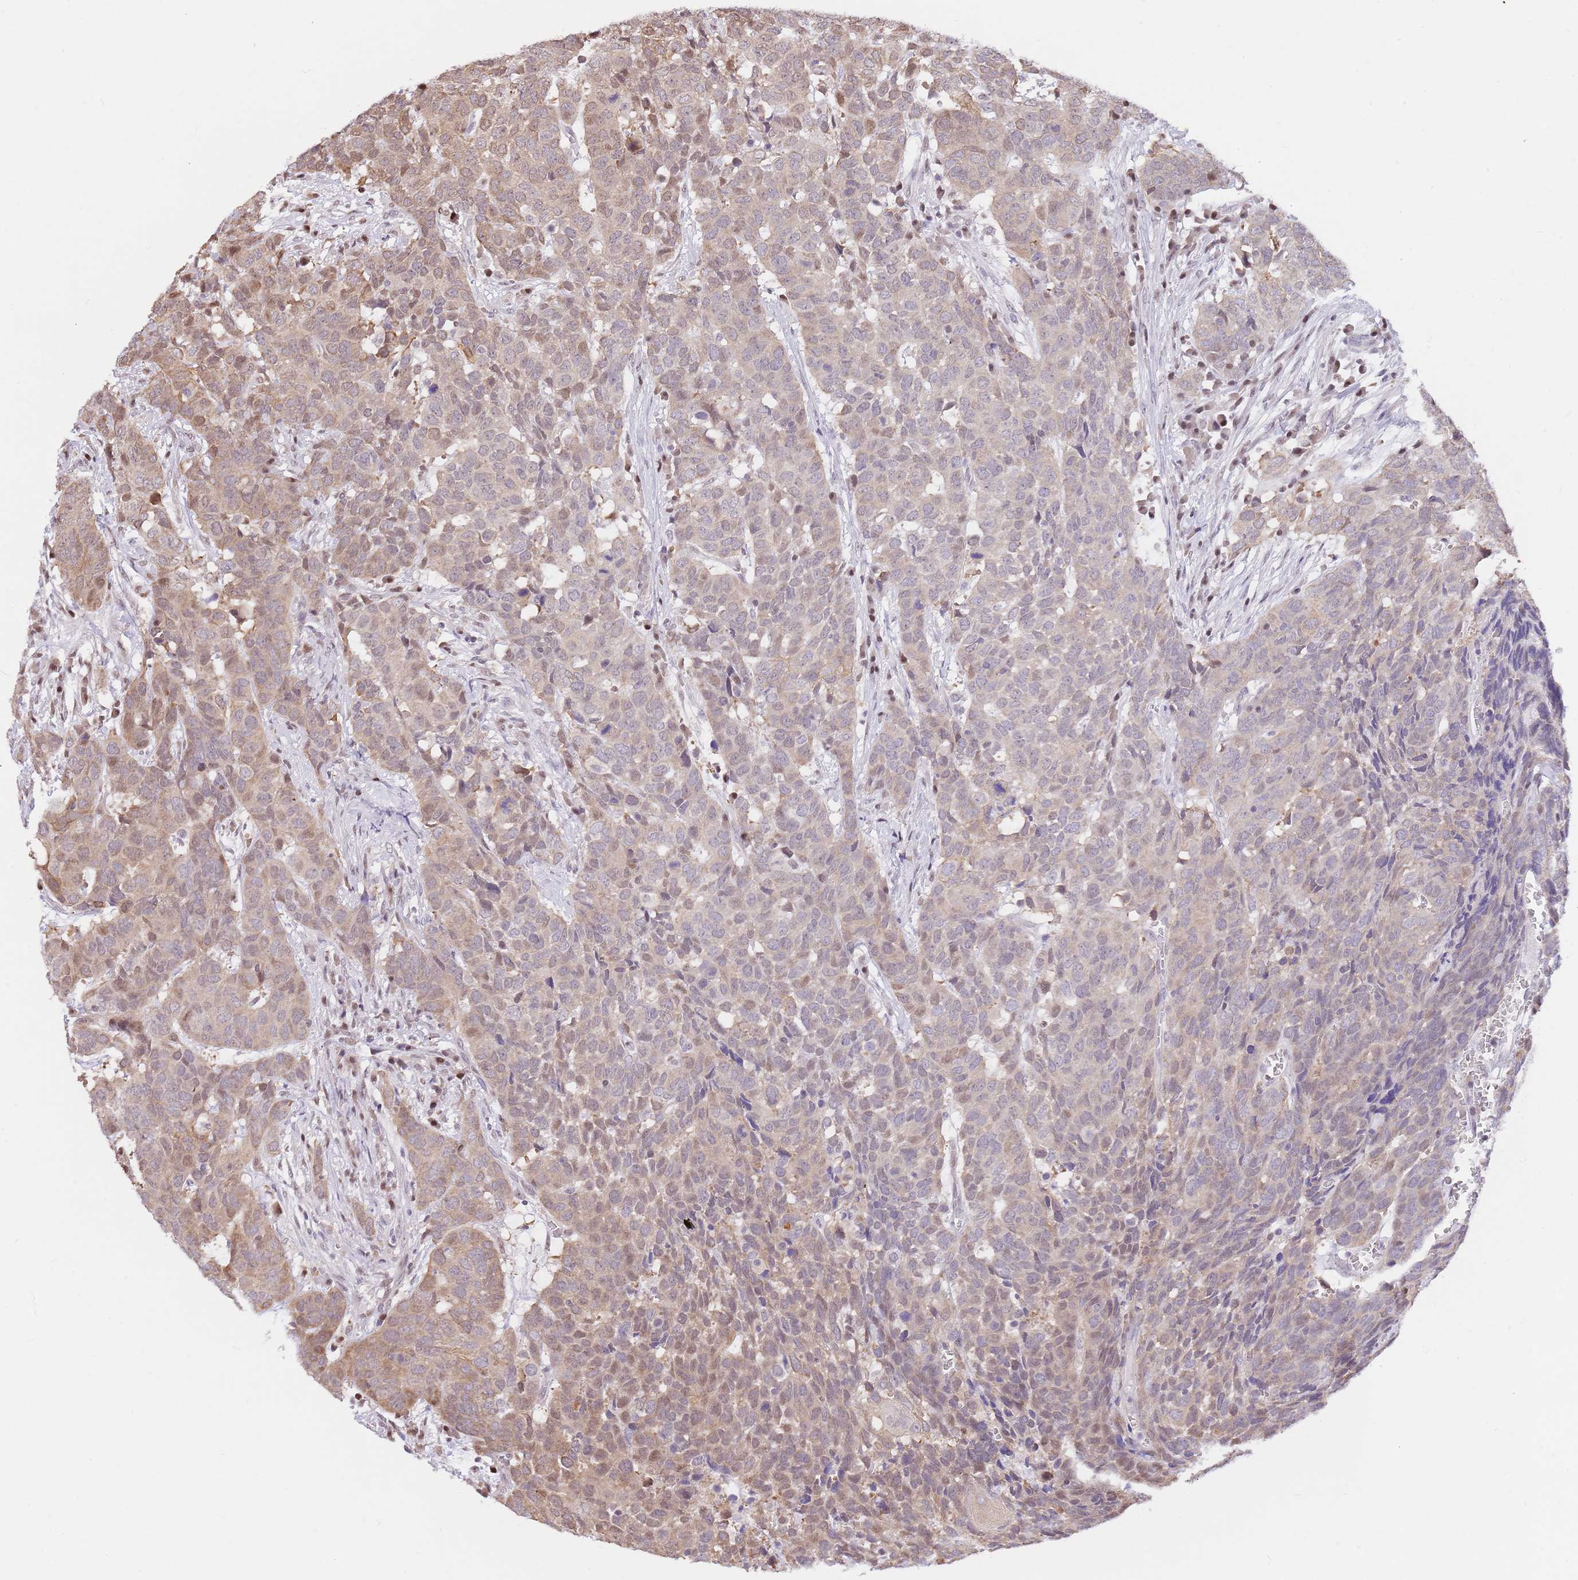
{"staining": {"intensity": "moderate", "quantity": "25%-75%", "location": "cytoplasmic/membranous,nuclear"}, "tissue": "head and neck cancer", "cell_type": "Tumor cells", "image_type": "cancer", "snomed": [{"axis": "morphology", "description": "Squamous cell carcinoma, NOS"}, {"axis": "topography", "description": "Head-Neck"}], "caption": "Immunohistochemical staining of squamous cell carcinoma (head and neck) exhibits moderate cytoplasmic/membranous and nuclear protein expression in approximately 25%-75% of tumor cells. The staining was performed using DAB (3,3'-diaminobenzidine) to visualize the protein expression in brown, while the nuclei were stained in blue with hematoxylin (Magnification: 20x).", "gene": "RFK", "patient": {"sex": "male", "age": 66}}